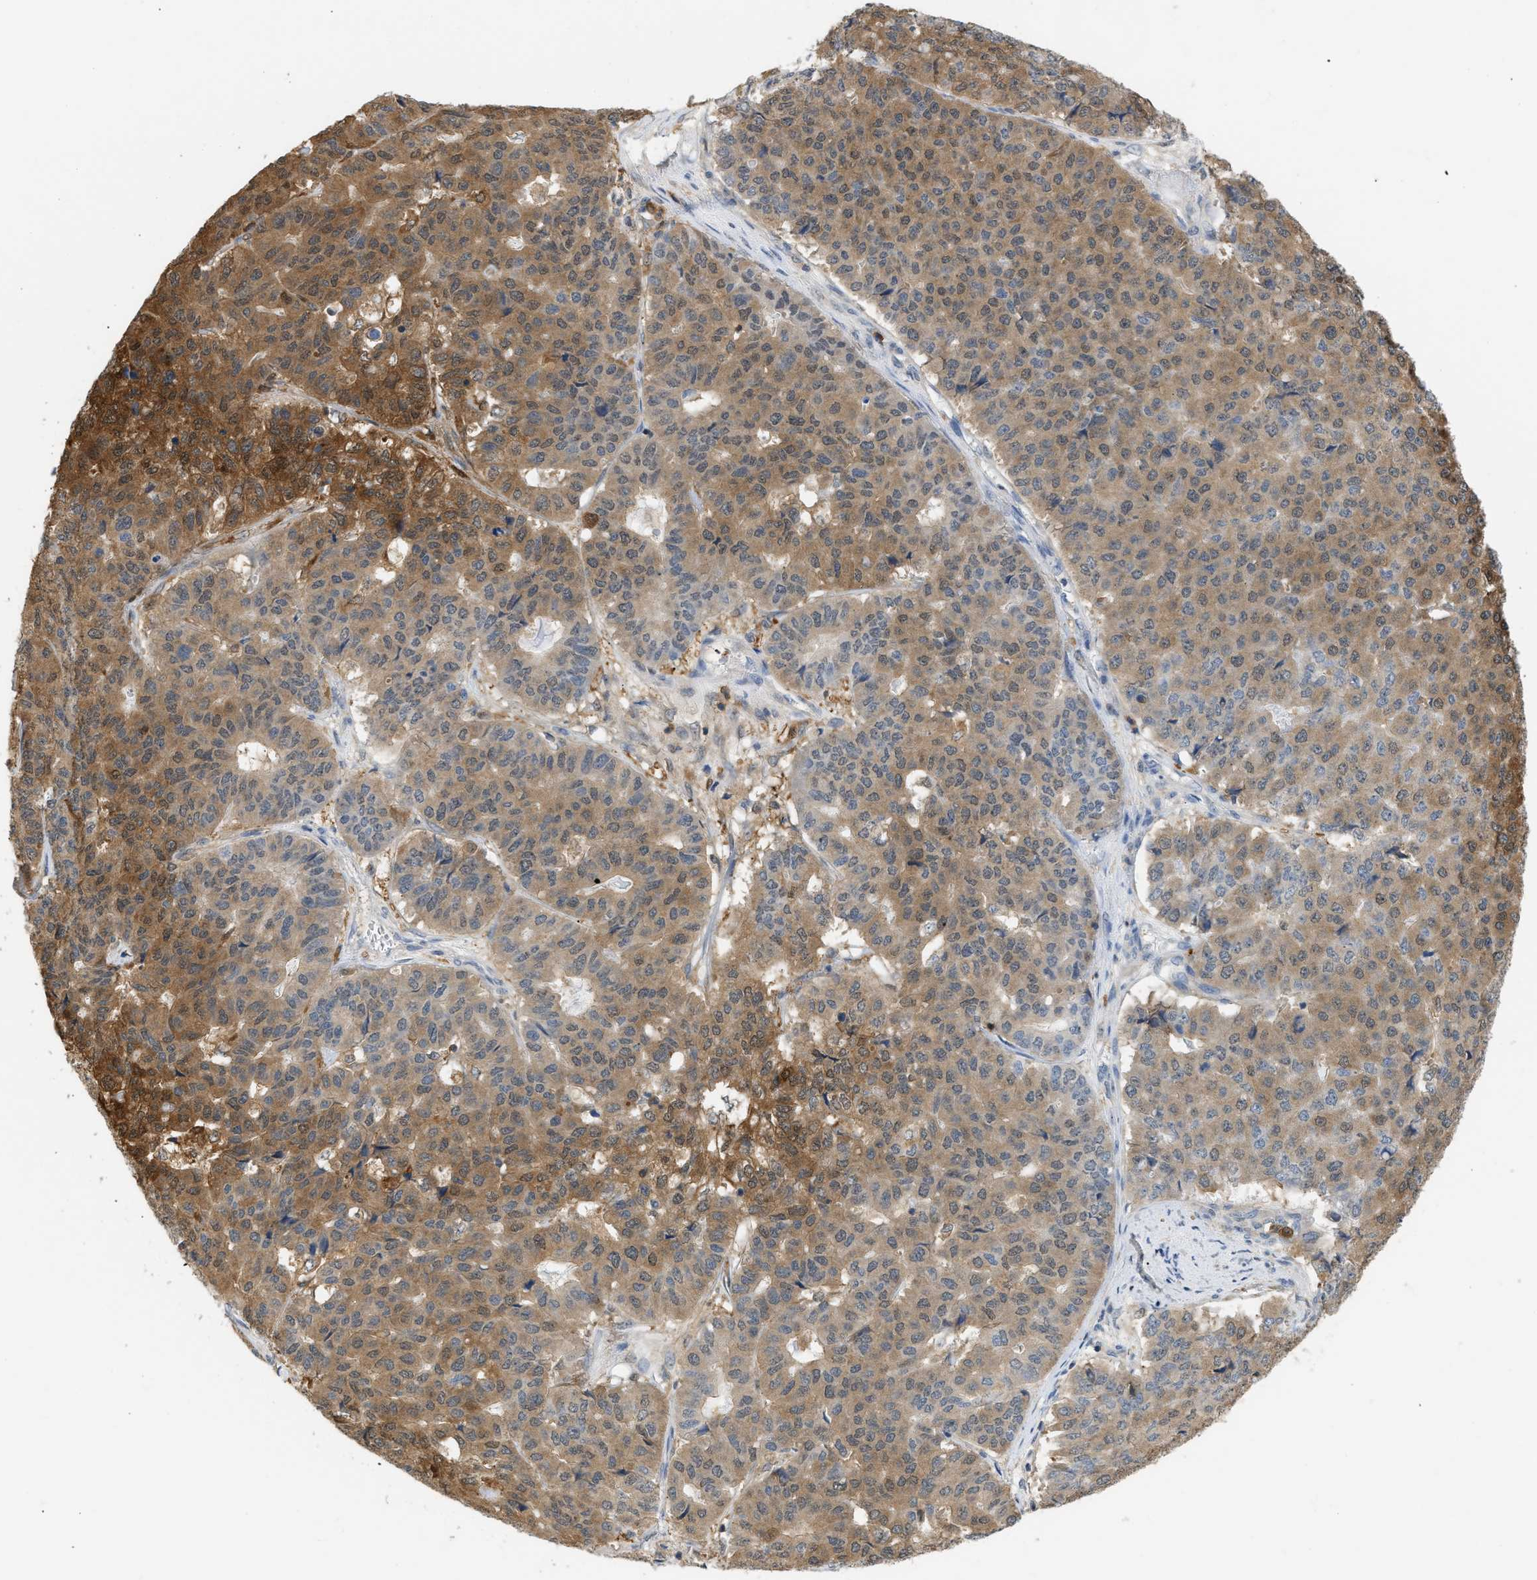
{"staining": {"intensity": "moderate", "quantity": ">75%", "location": "cytoplasmic/membranous"}, "tissue": "pancreatic cancer", "cell_type": "Tumor cells", "image_type": "cancer", "snomed": [{"axis": "morphology", "description": "Adenocarcinoma, NOS"}, {"axis": "topography", "description": "Pancreas"}], "caption": "Immunohistochemistry (IHC) (DAB (3,3'-diaminobenzidine)) staining of pancreatic adenocarcinoma shows moderate cytoplasmic/membranous protein staining in about >75% of tumor cells. (DAB (3,3'-diaminobenzidine) IHC, brown staining for protein, blue staining for nuclei).", "gene": "ENO1", "patient": {"sex": "male", "age": 50}}